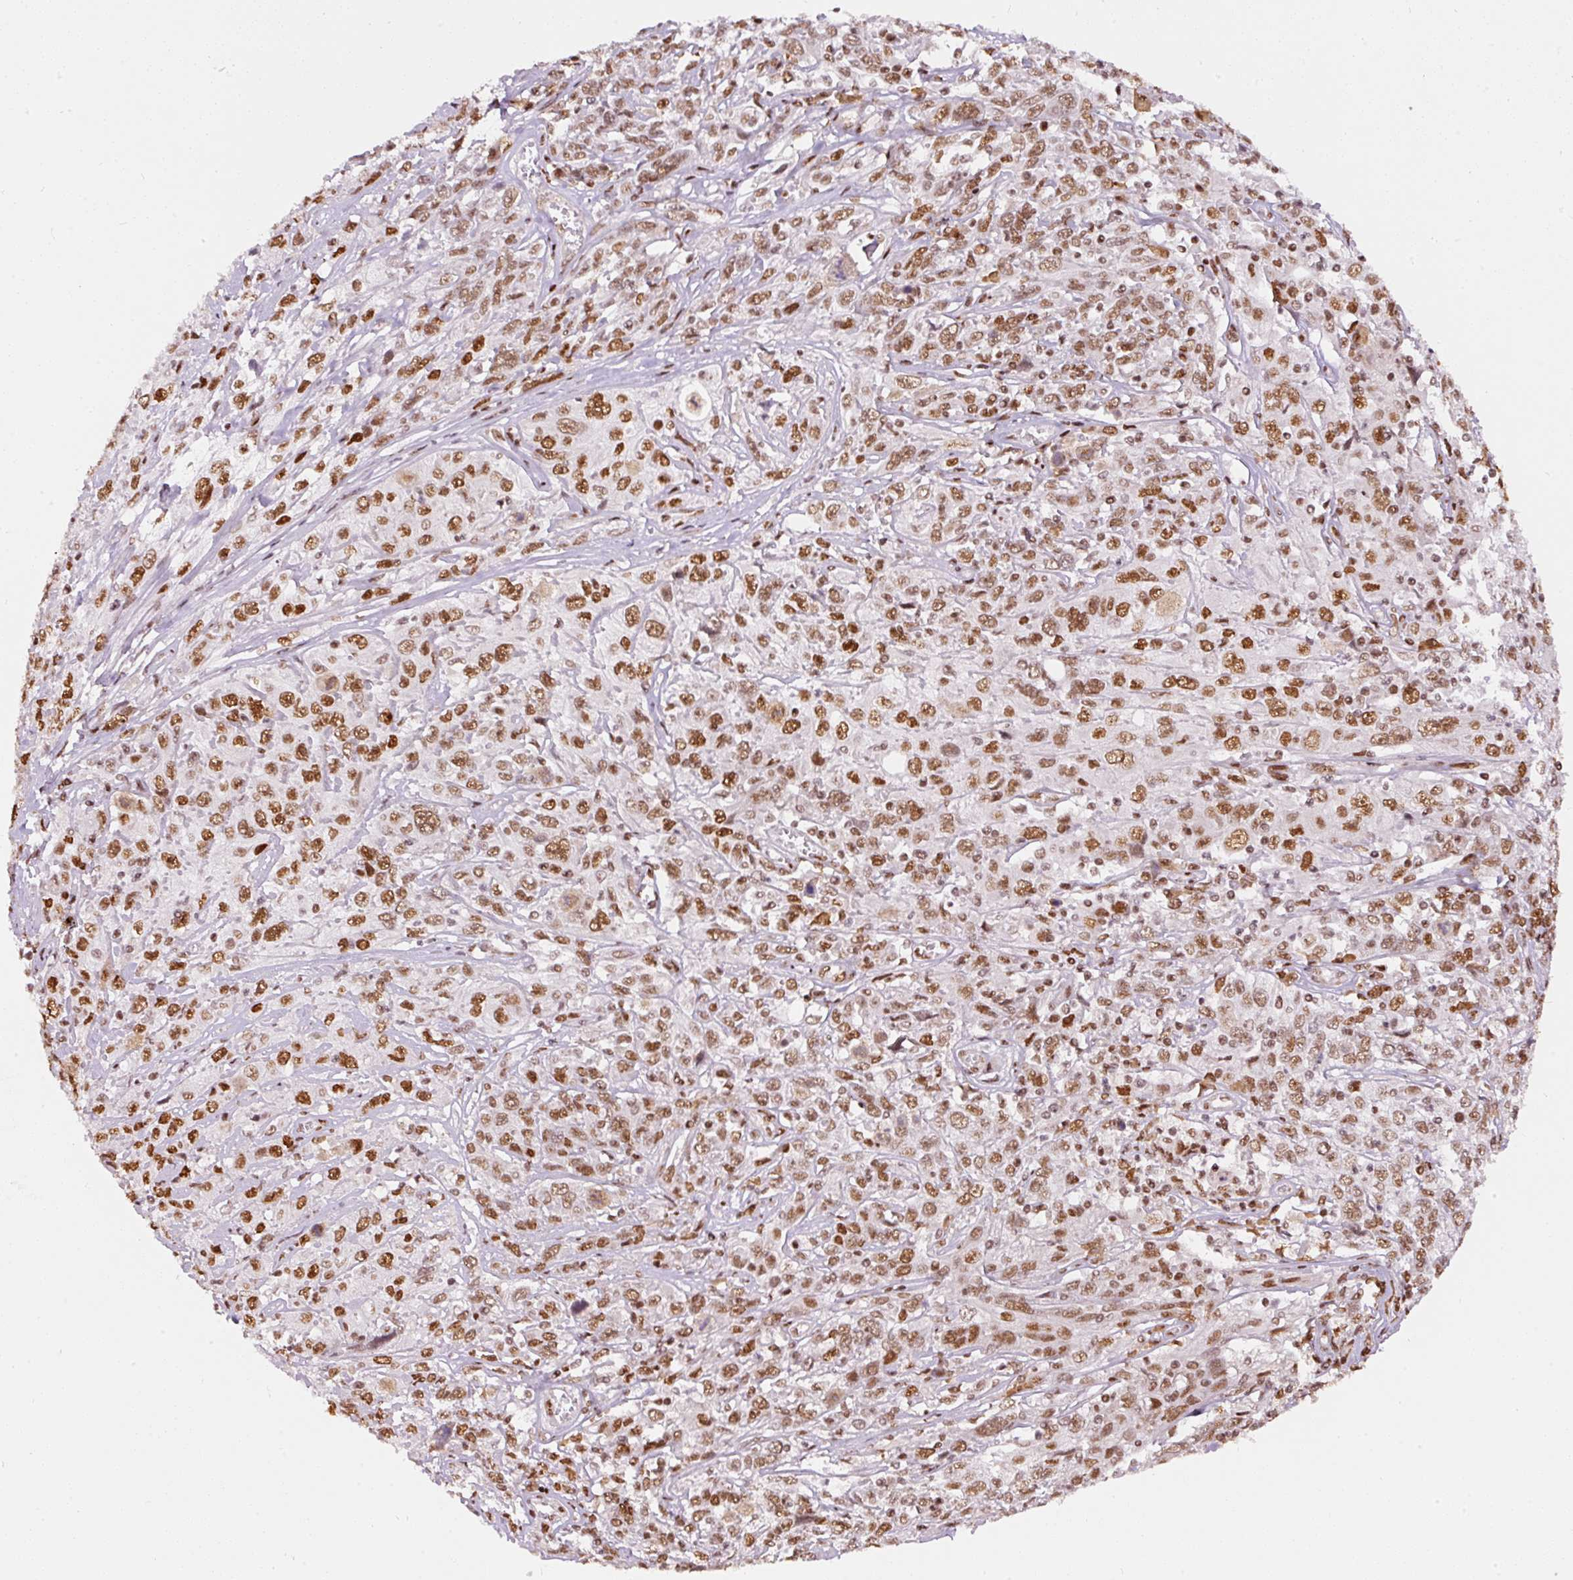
{"staining": {"intensity": "moderate", "quantity": ">75%", "location": "nuclear"}, "tissue": "cervical cancer", "cell_type": "Tumor cells", "image_type": "cancer", "snomed": [{"axis": "morphology", "description": "Squamous cell carcinoma, NOS"}, {"axis": "topography", "description": "Cervix"}], "caption": "Human squamous cell carcinoma (cervical) stained with a brown dye demonstrates moderate nuclear positive expression in about >75% of tumor cells.", "gene": "HNRNPC", "patient": {"sex": "female", "age": 46}}